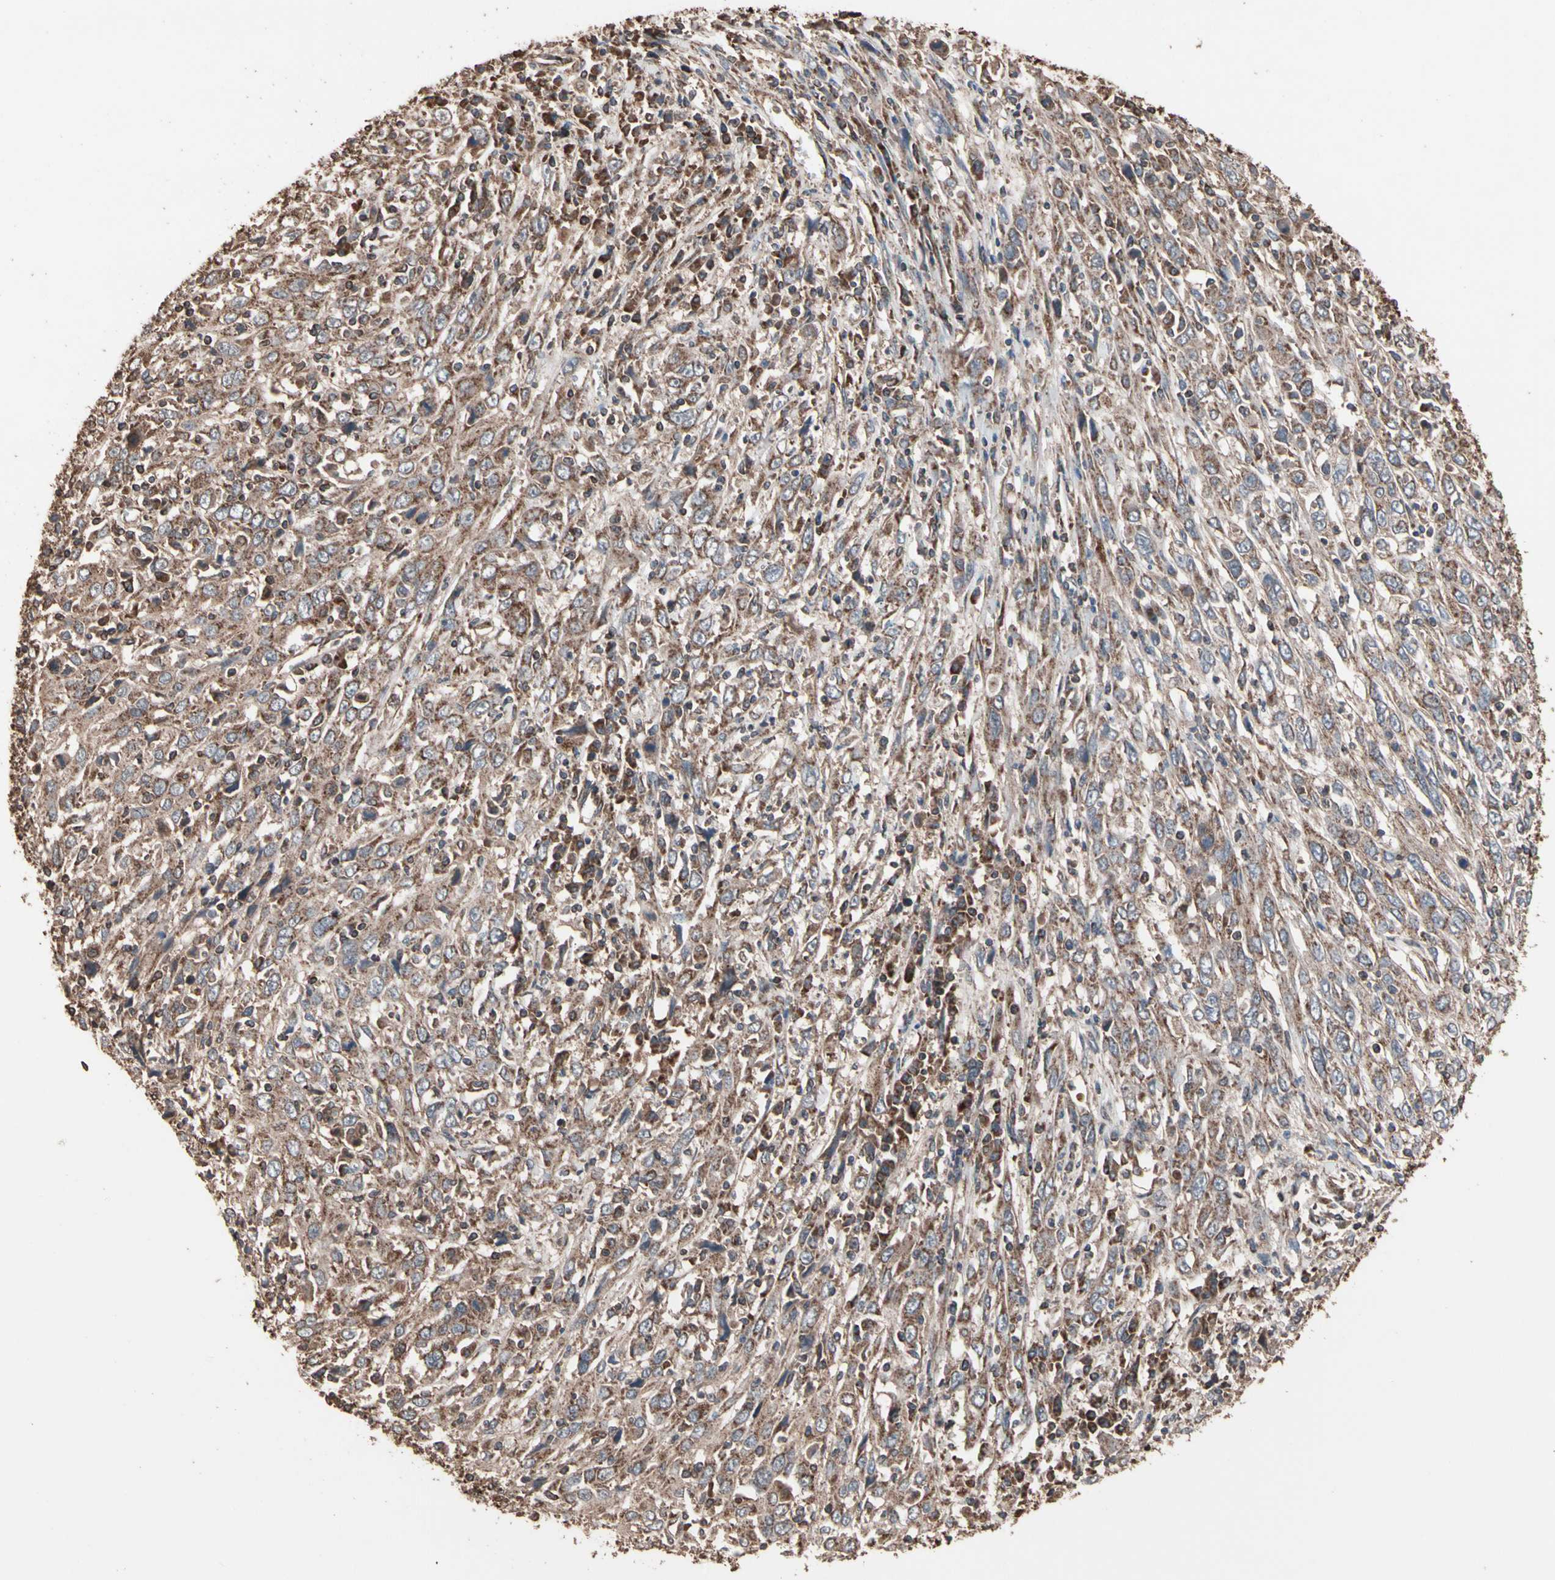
{"staining": {"intensity": "moderate", "quantity": ">75%", "location": "cytoplasmic/membranous"}, "tissue": "cervical cancer", "cell_type": "Tumor cells", "image_type": "cancer", "snomed": [{"axis": "morphology", "description": "Squamous cell carcinoma, NOS"}, {"axis": "topography", "description": "Cervix"}], "caption": "The histopathology image displays a brown stain indicating the presence of a protein in the cytoplasmic/membranous of tumor cells in cervical squamous cell carcinoma.", "gene": "MRPL2", "patient": {"sex": "female", "age": 46}}